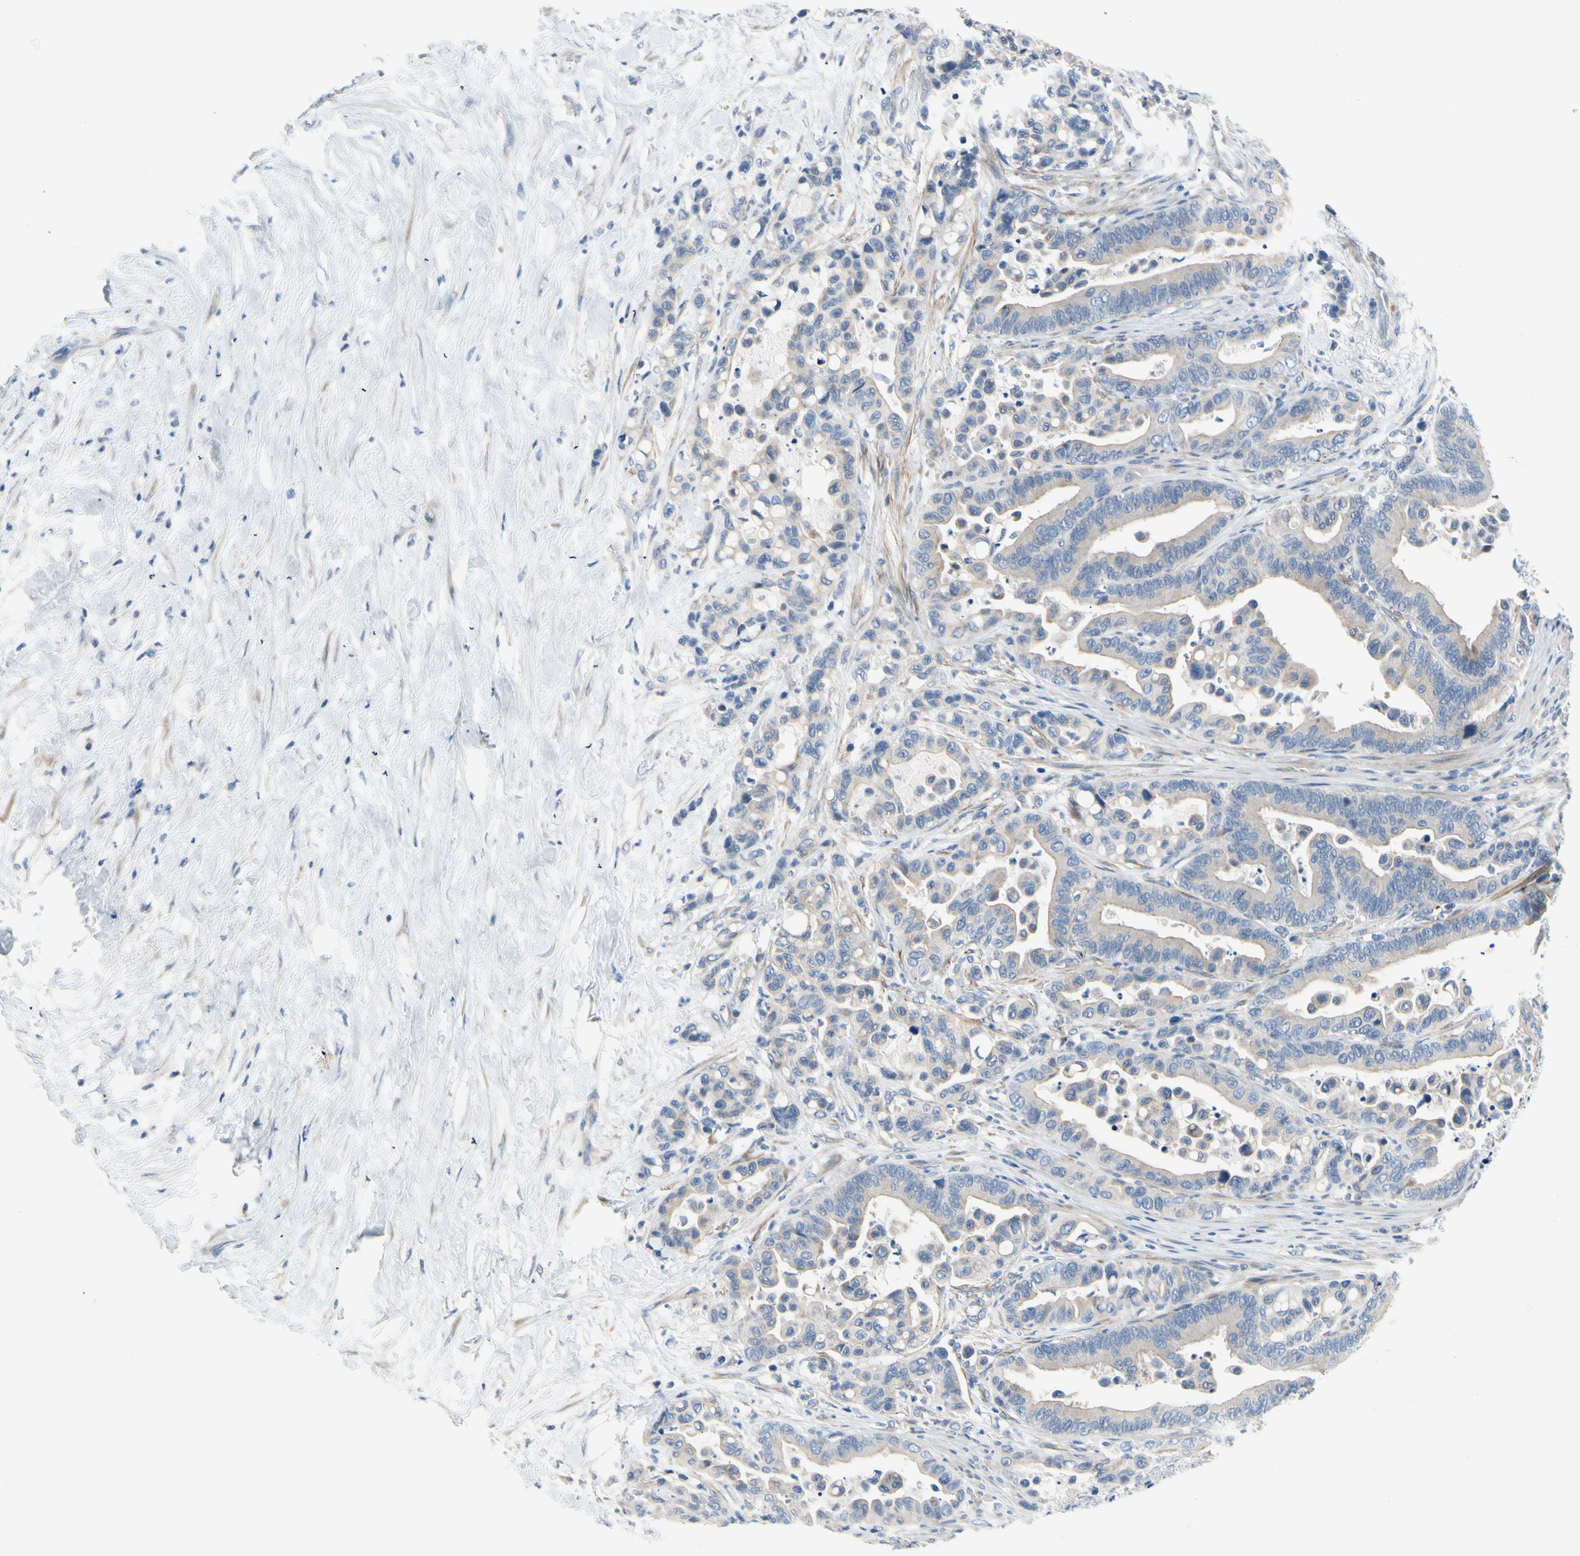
{"staining": {"intensity": "weak", "quantity": "25%-75%", "location": "cytoplasmic/membranous"}, "tissue": "colorectal cancer", "cell_type": "Tumor cells", "image_type": "cancer", "snomed": [{"axis": "morphology", "description": "Normal tissue, NOS"}, {"axis": "morphology", "description": "Adenocarcinoma, NOS"}, {"axis": "topography", "description": "Colon"}], "caption": "The photomicrograph demonstrates staining of colorectal cancer, revealing weak cytoplasmic/membranous protein positivity (brown color) within tumor cells. (DAB = brown stain, brightfield microscopy at high magnification).", "gene": "FCER2", "patient": {"sex": "male", "age": 82}}